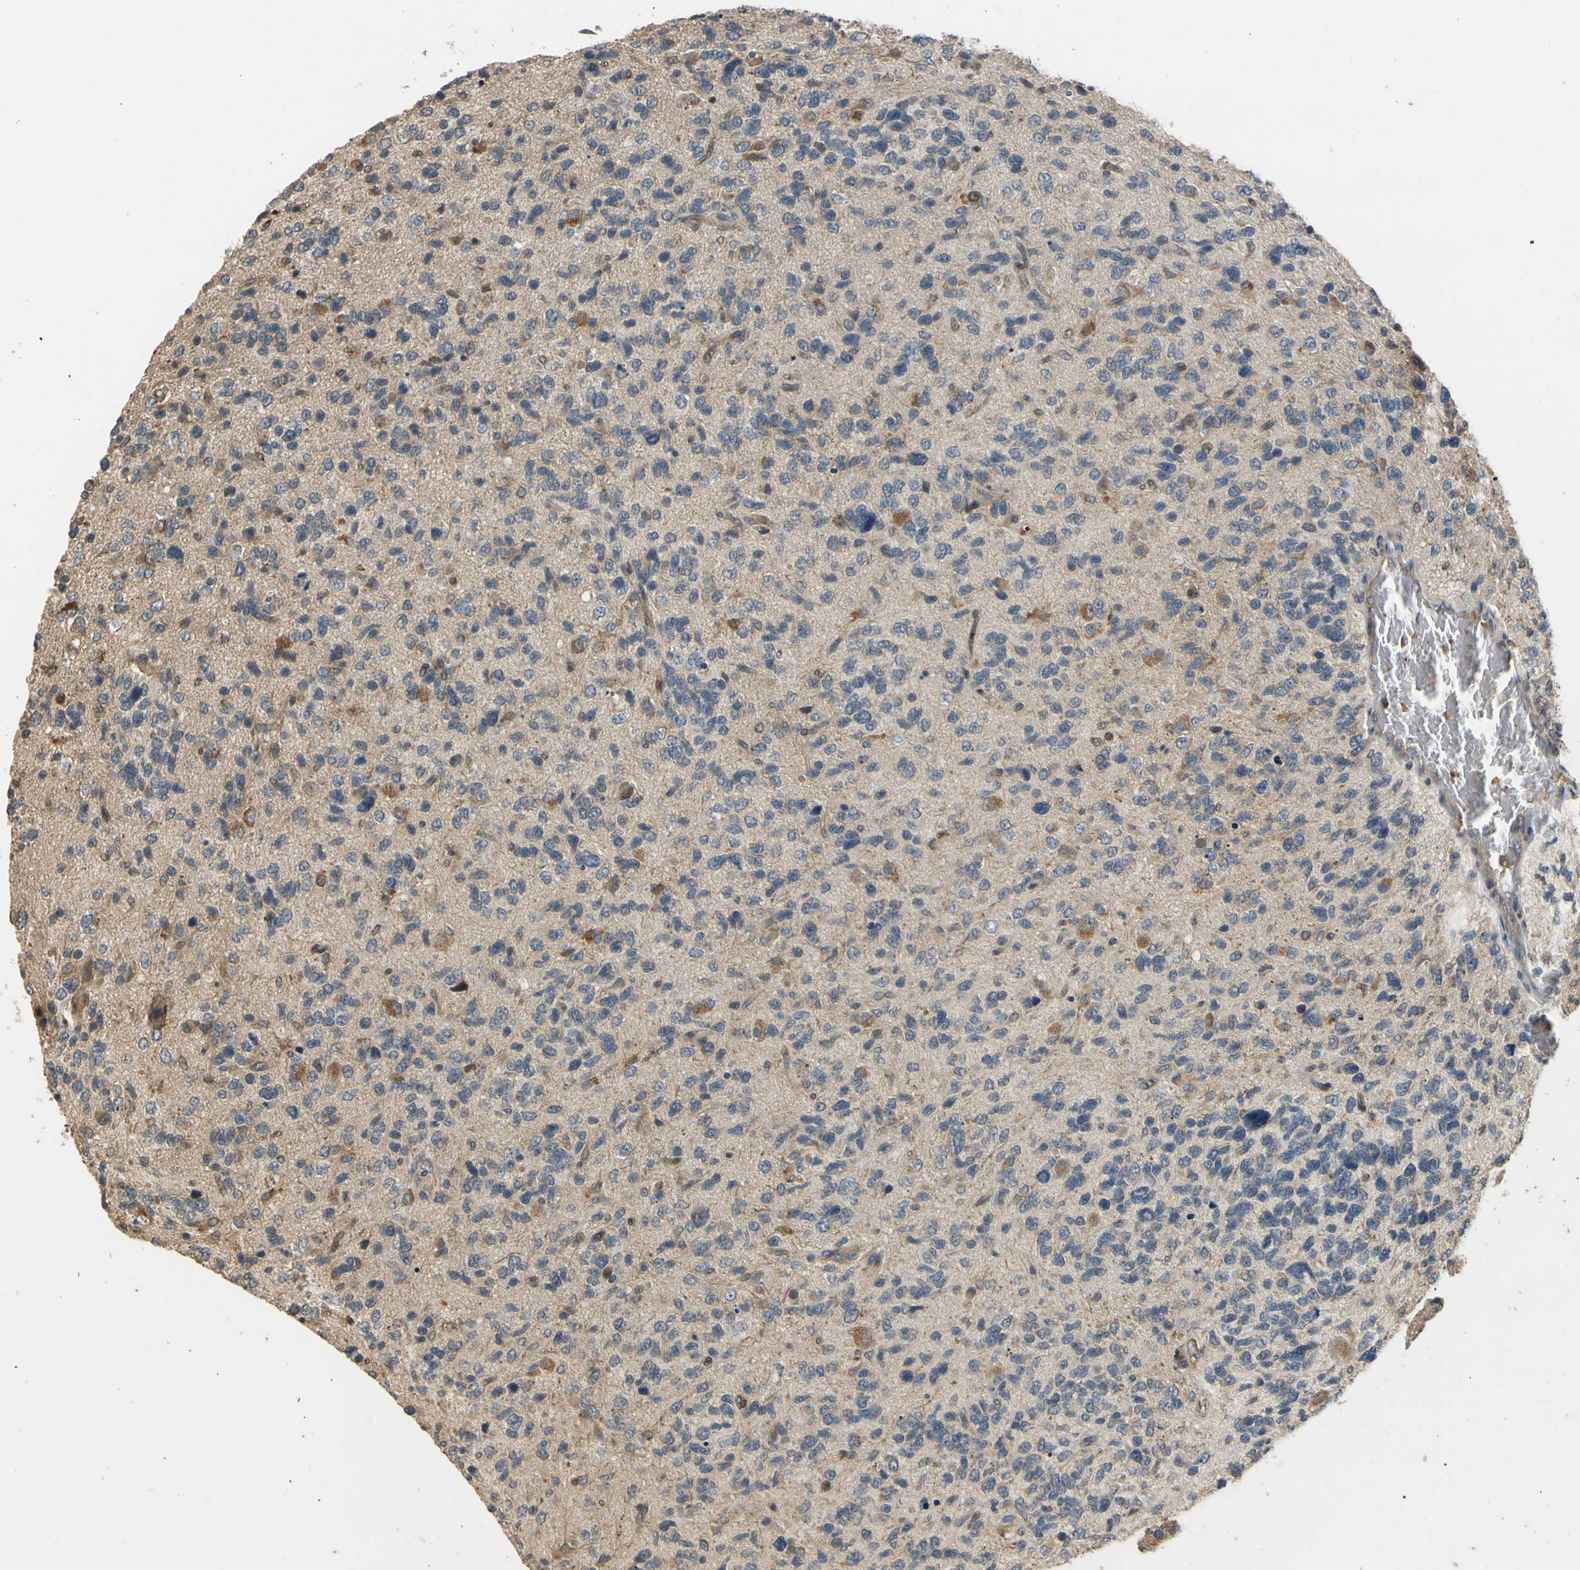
{"staining": {"intensity": "negative", "quantity": "none", "location": "none"}, "tissue": "glioma", "cell_type": "Tumor cells", "image_type": "cancer", "snomed": [{"axis": "morphology", "description": "Glioma, malignant, High grade"}, {"axis": "topography", "description": "Brain"}], "caption": "Glioma was stained to show a protein in brown. There is no significant staining in tumor cells.", "gene": "ATP2C1", "patient": {"sex": "female", "age": 58}}